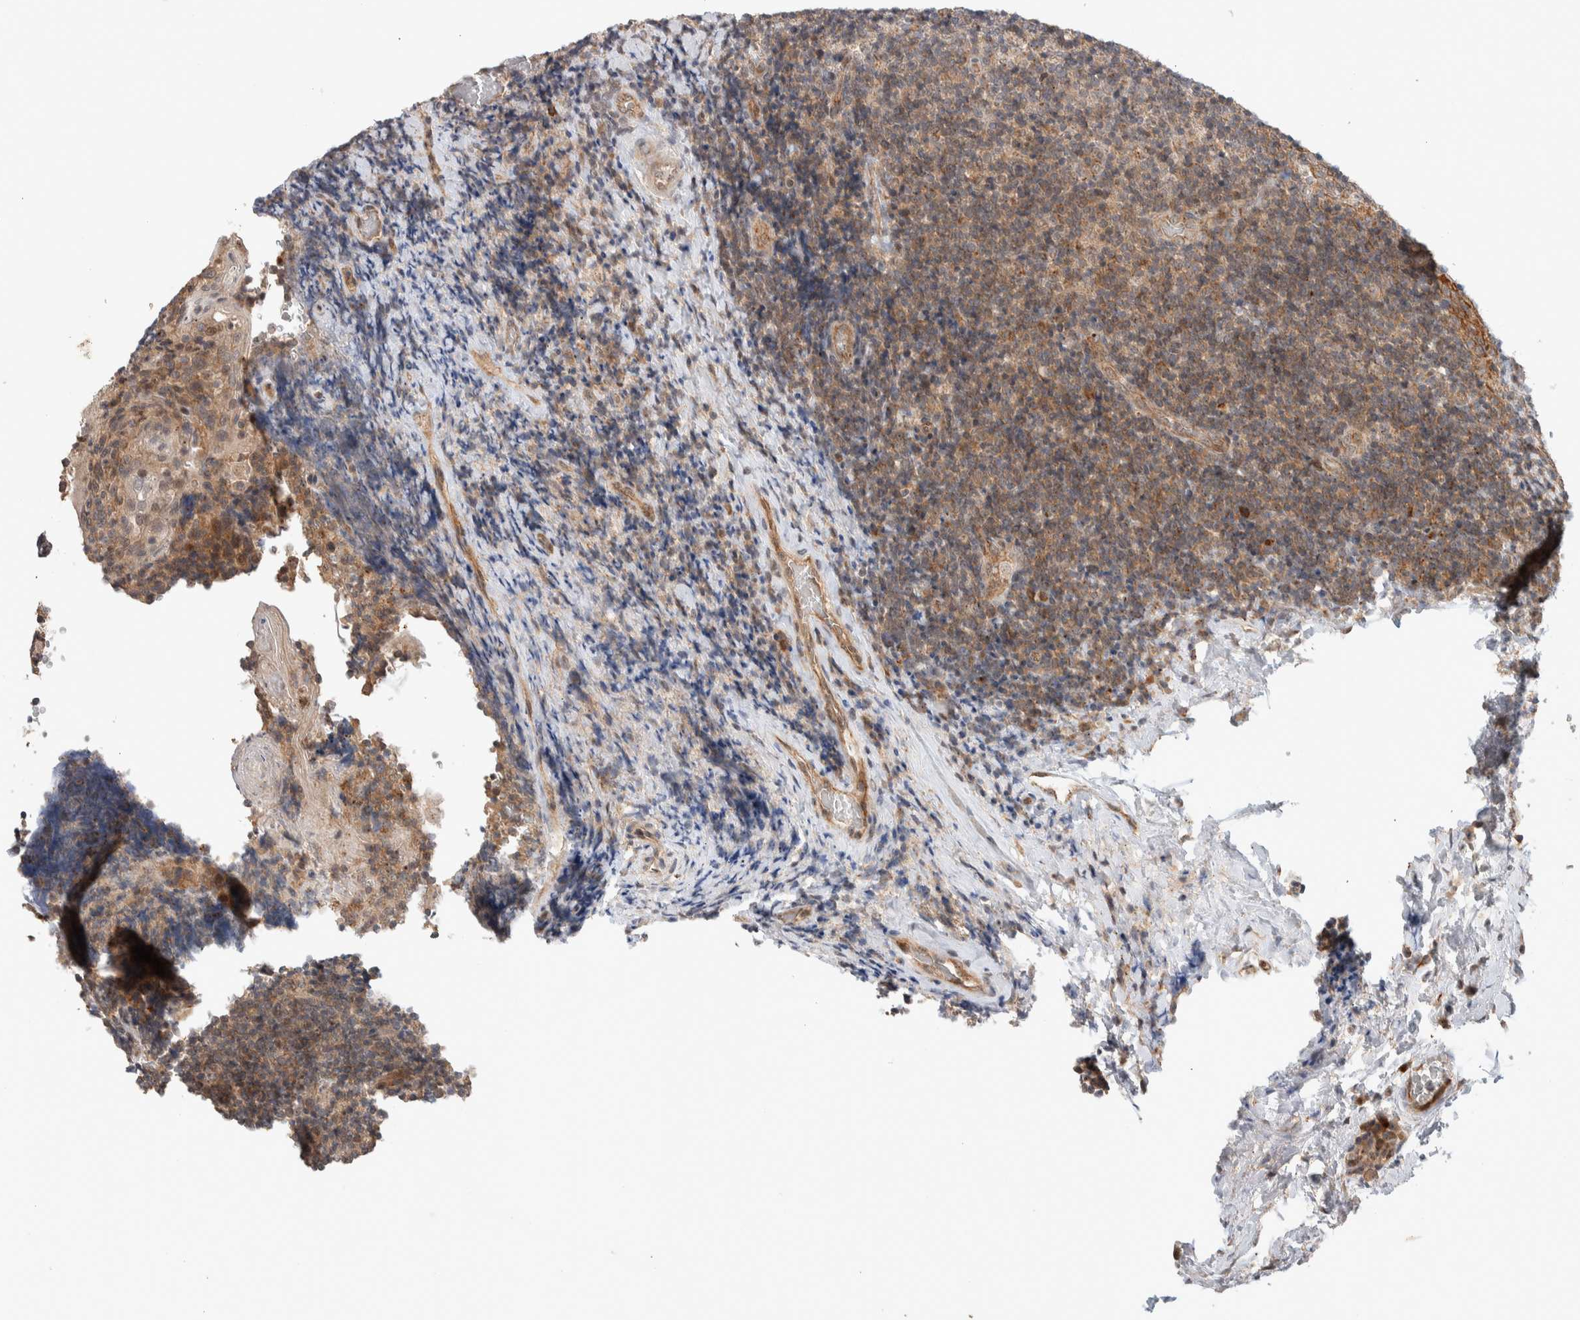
{"staining": {"intensity": "moderate", "quantity": ">75%", "location": "cytoplasmic/membranous"}, "tissue": "lymphoma", "cell_type": "Tumor cells", "image_type": "cancer", "snomed": [{"axis": "morphology", "description": "Malignant lymphoma, non-Hodgkin's type, High grade"}, {"axis": "topography", "description": "Tonsil"}], "caption": "This micrograph reveals immunohistochemistry (IHC) staining of human lymphoma, with medium moderate cytoplasmic/membranous expression in approximately >75% of tumor cells.", "gene": "DEPTOR", "patient": {"sex": "female", "age": 36}}